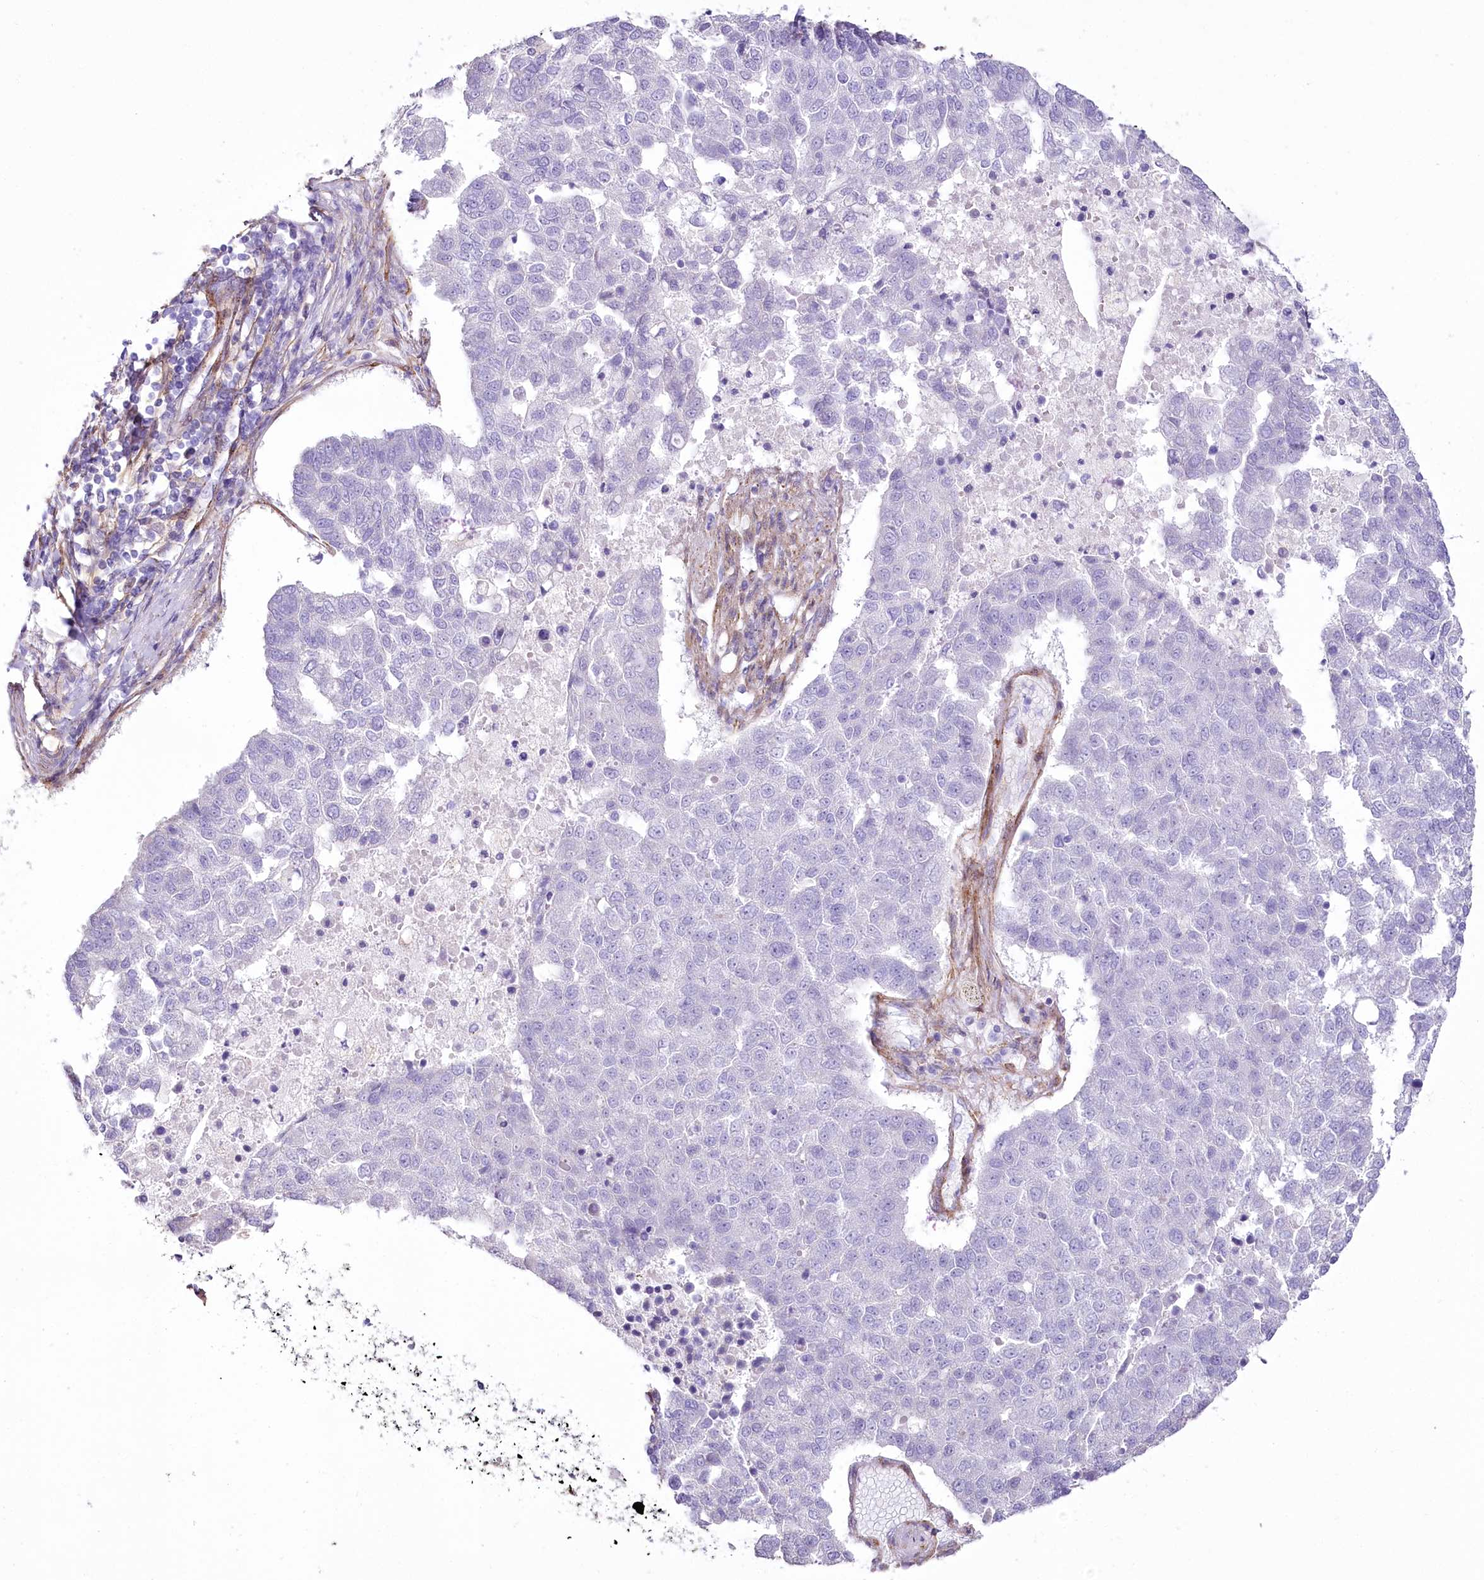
{"staining": {"intensity": "negative", "quantity": "none", "location": "none"}, "tissue": "pancreatic cancer", "cell_type": "Tumor cells", "image_type": "cancer", "snomed": [{"axis": "morphology", "description": "Adenocarcinoma, NOS"}, {"axis": "topography", "description": "Pancreas"}], "caption": "Tumor cells are negative for brown protein staining in pancreatic cancer. (Brightfield microscopy of DAB (3,3'-diaminobenzidine) IHC at high magnification).", "gene": "SYNPO2", "patient": {"sex": "female", "age": 61}}